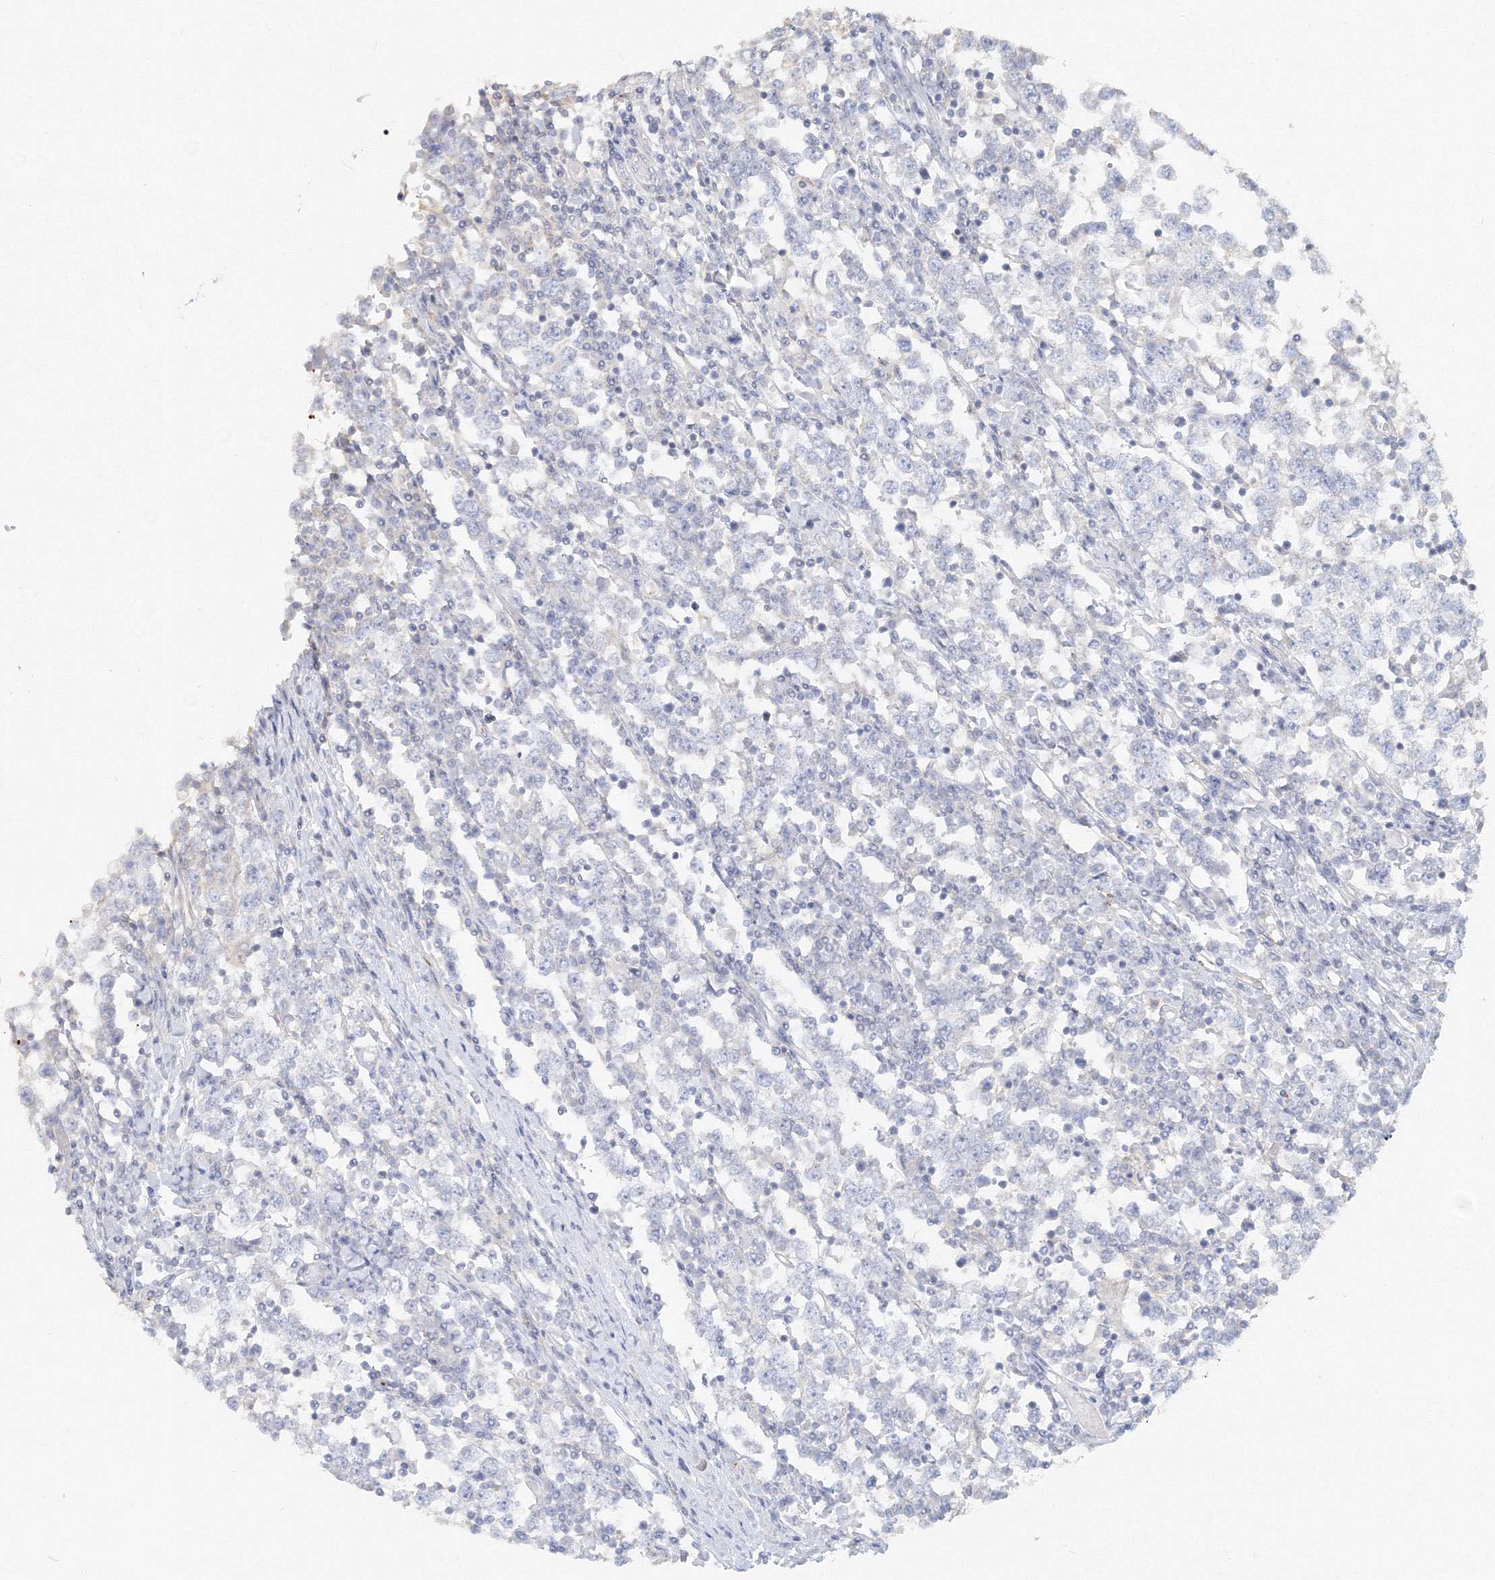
{"staining": {"intensity": "negative", "quantity": "none", "location": "none"}, "tissue": "testis cancer", "cell_type": "Tumor cells", "image_type": "cancer", "snomed": [{"axis": "morphology", "description": "Seminoma, NOS"}, {"axis": "topography", "description": "Testis"}], "caption": "The histopathology image demonstrates no significant positivity in tumor cells of testis seminoma.", "gene": "MMRN1", "patient": {"sex": "male", "age": 65}}